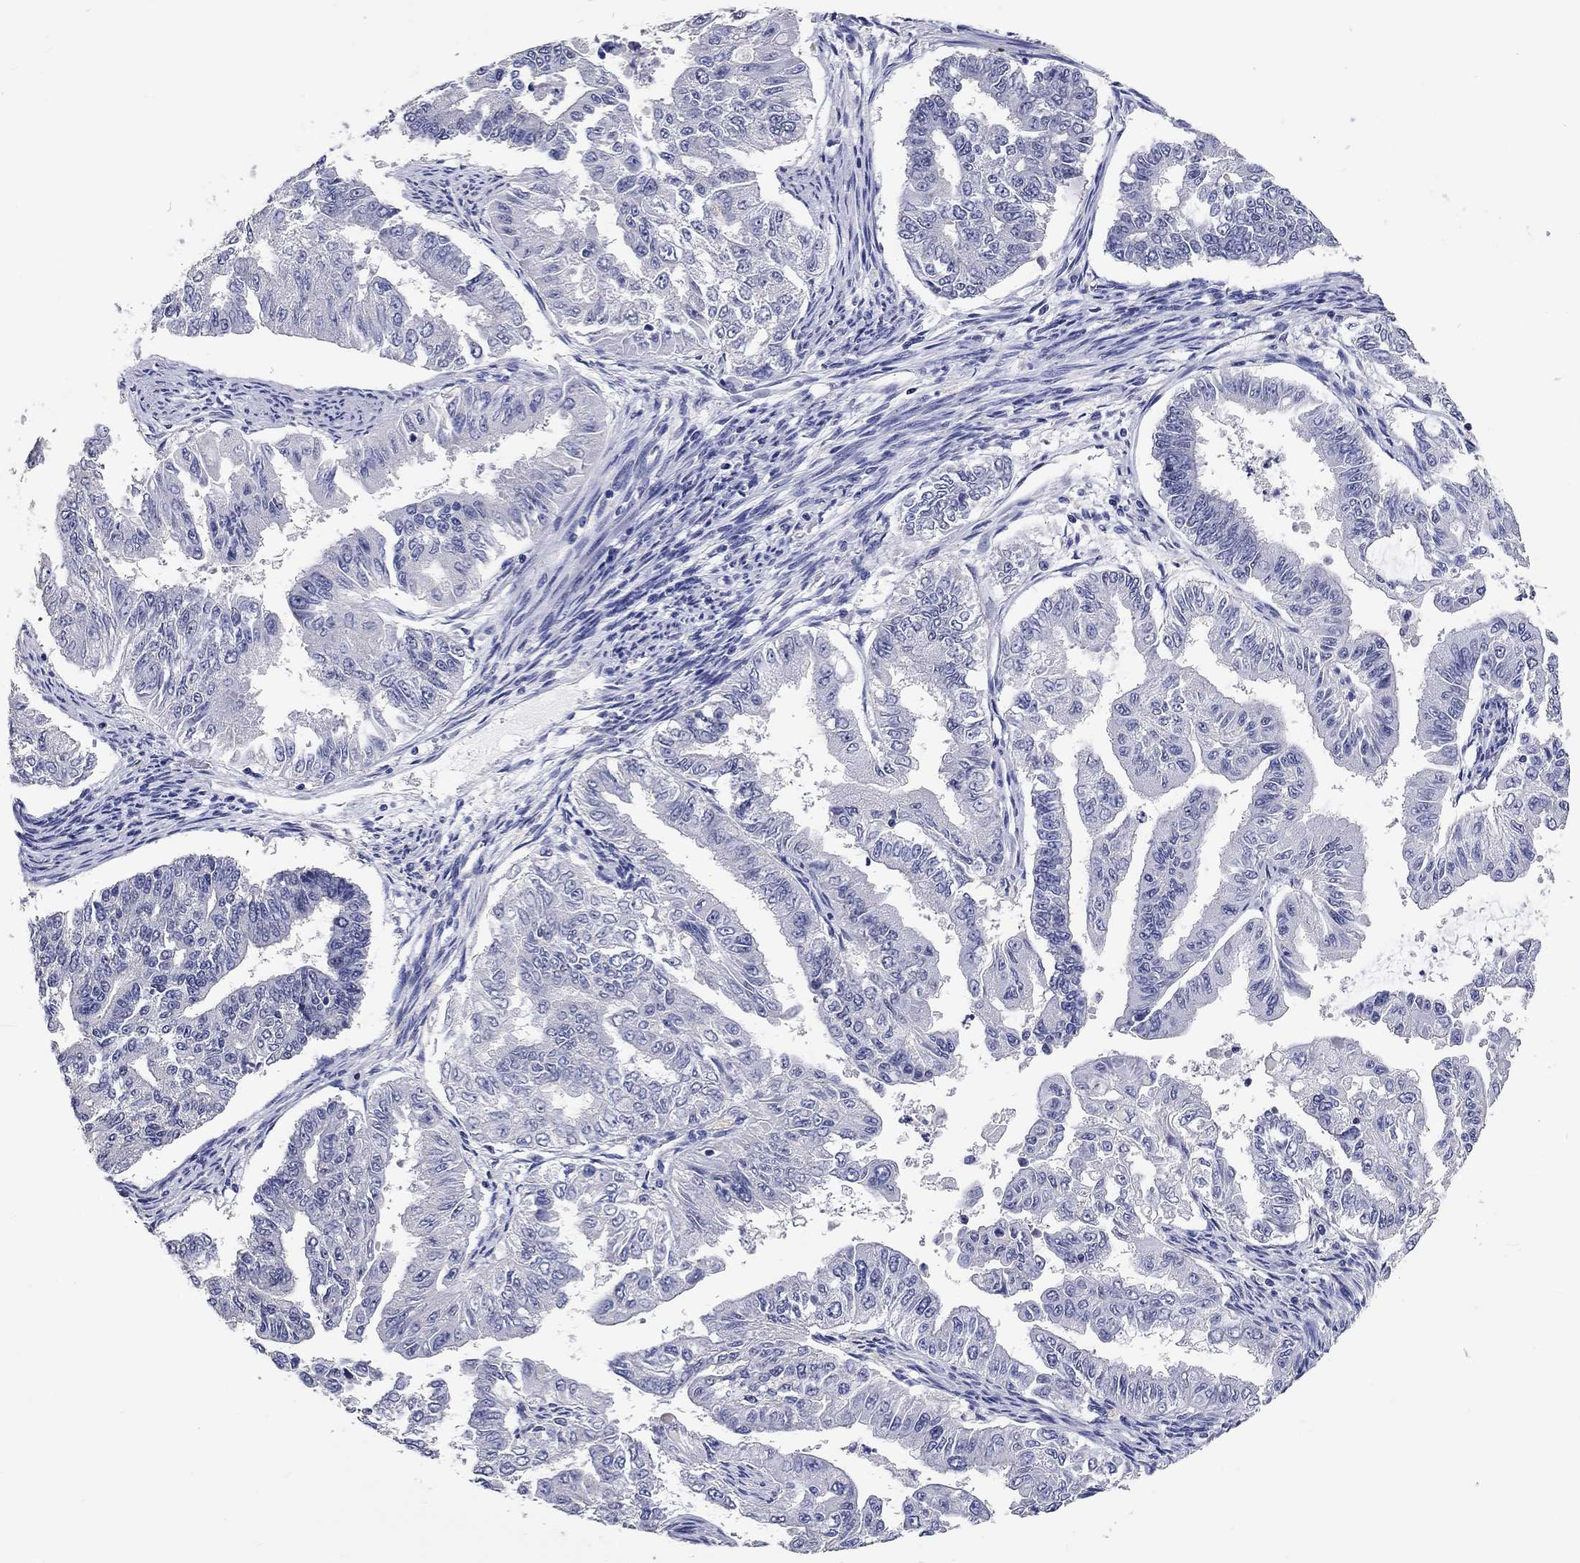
{"staining": {"intensity": "negative", "quantity": "none", "location": "none"}, "tissue": "endometrial cancer", "cell_type": "Tumor cells", "image_type": "cancer", "snomed": [{"axis": "morphology", "description": "Adenocarcinoma, NOS"}, {"axis": "topography", "description": "Uterus"}], "caption": "DAB (3,3'-diaminobenzidine) immunohistochemical staining of human endometrial cancer (adenocarcinoma) reveals no significant staining in tumor cells. The staining was performed using DAB (3,3'-diaminobenzidine) to visualize the protein expression in brown, while the nuclei were stained in blue with hematoxylin (Magnification: 20x).", "gene": "GRIN1", "patient": {"sex": "female", "age": 59}}